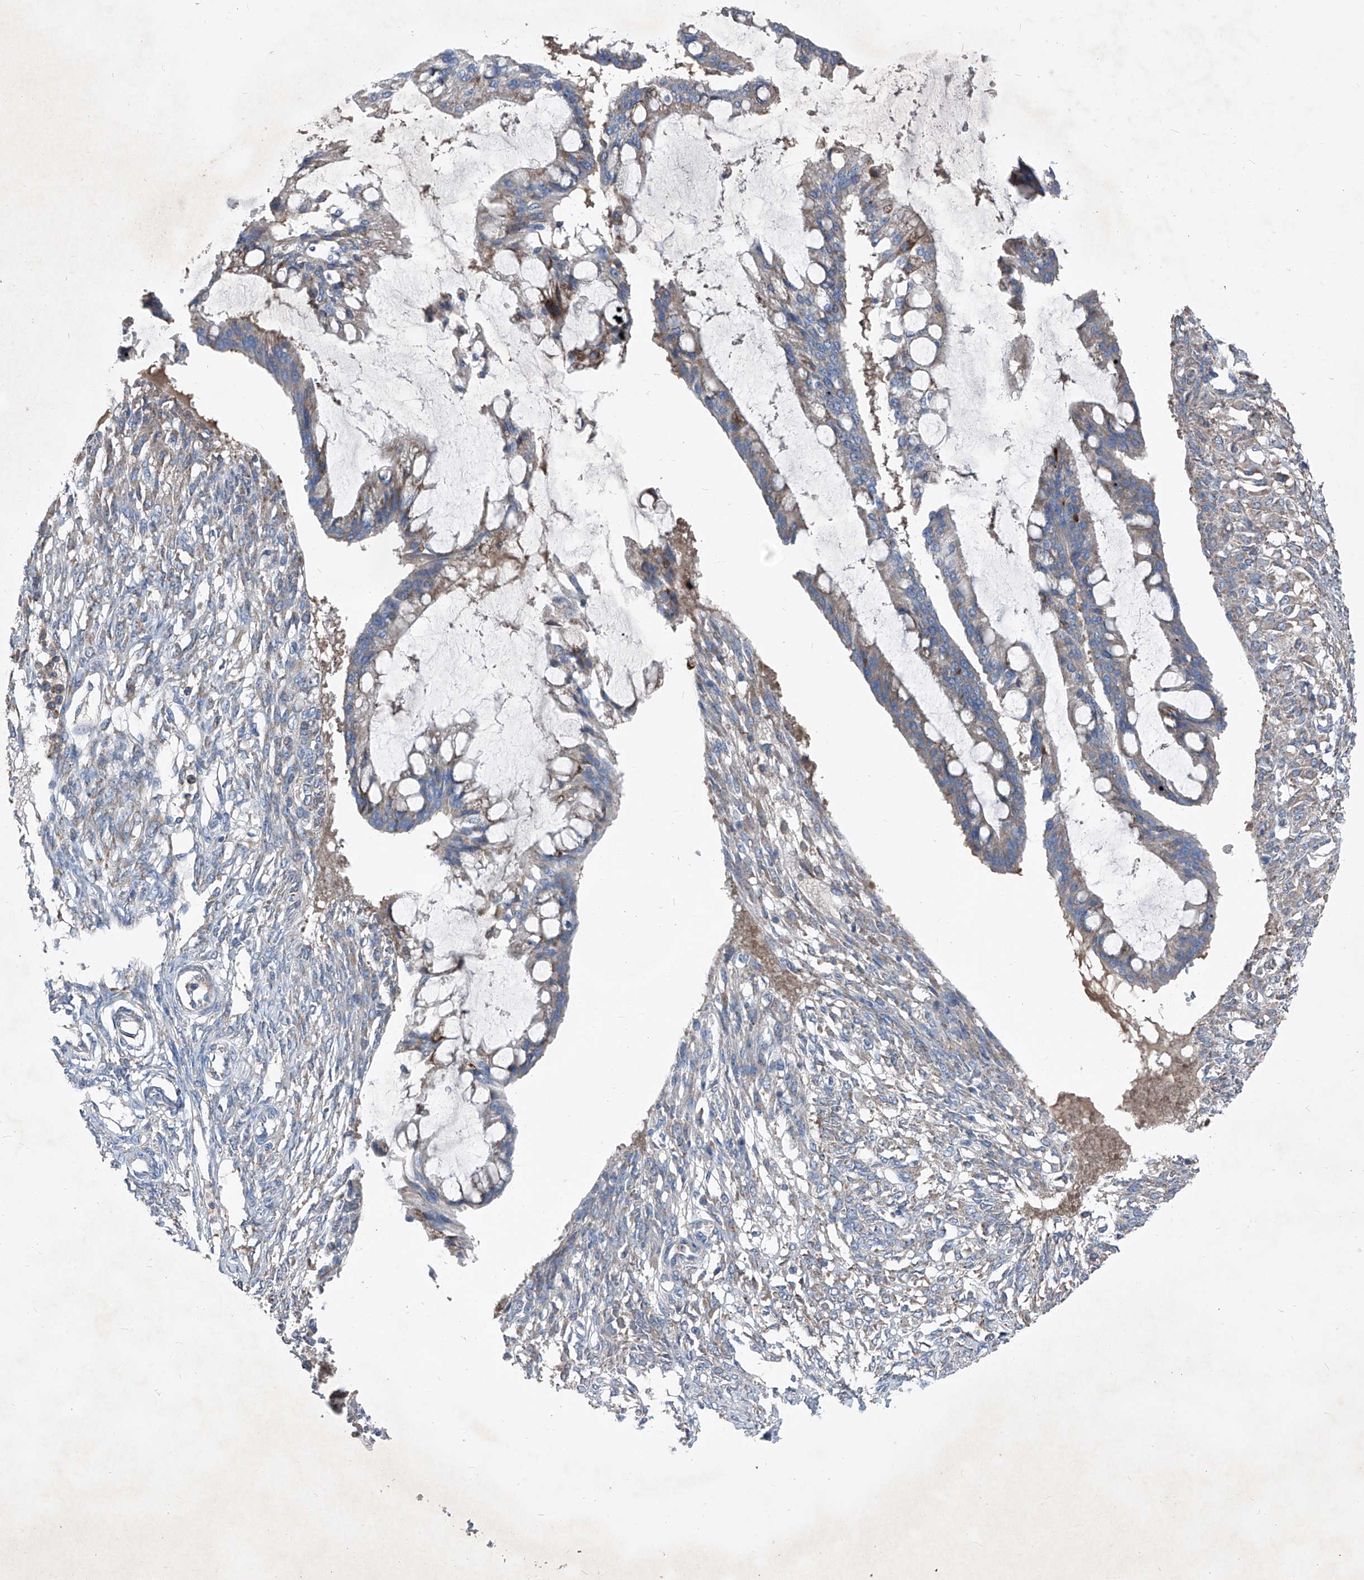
{"staining": {"intensity": "moderate", "quantity": "<25%", "location": "cytoplasmic/membranous"}, "tissue": "ovarian cancer", "cell_type": "Tumor cells", "image_type": "cancer", "snomed": [{"axis": "morphology", "description": "Cystadenocarcinoma, mucinous, NOS"}, {"axis": "topography", "description": "Ovary"}], "caption": "Immunohistochemistry photomicrograph of mucinous cystadenocarcinoma (ovarian) stained for a protein (brown), which reveals low levels of moderate cytoplasmic/membranous staining in approximately <25% of tumor cells.", "gene": "IFI27", "patient": {"sex": "female", "age": 73}}